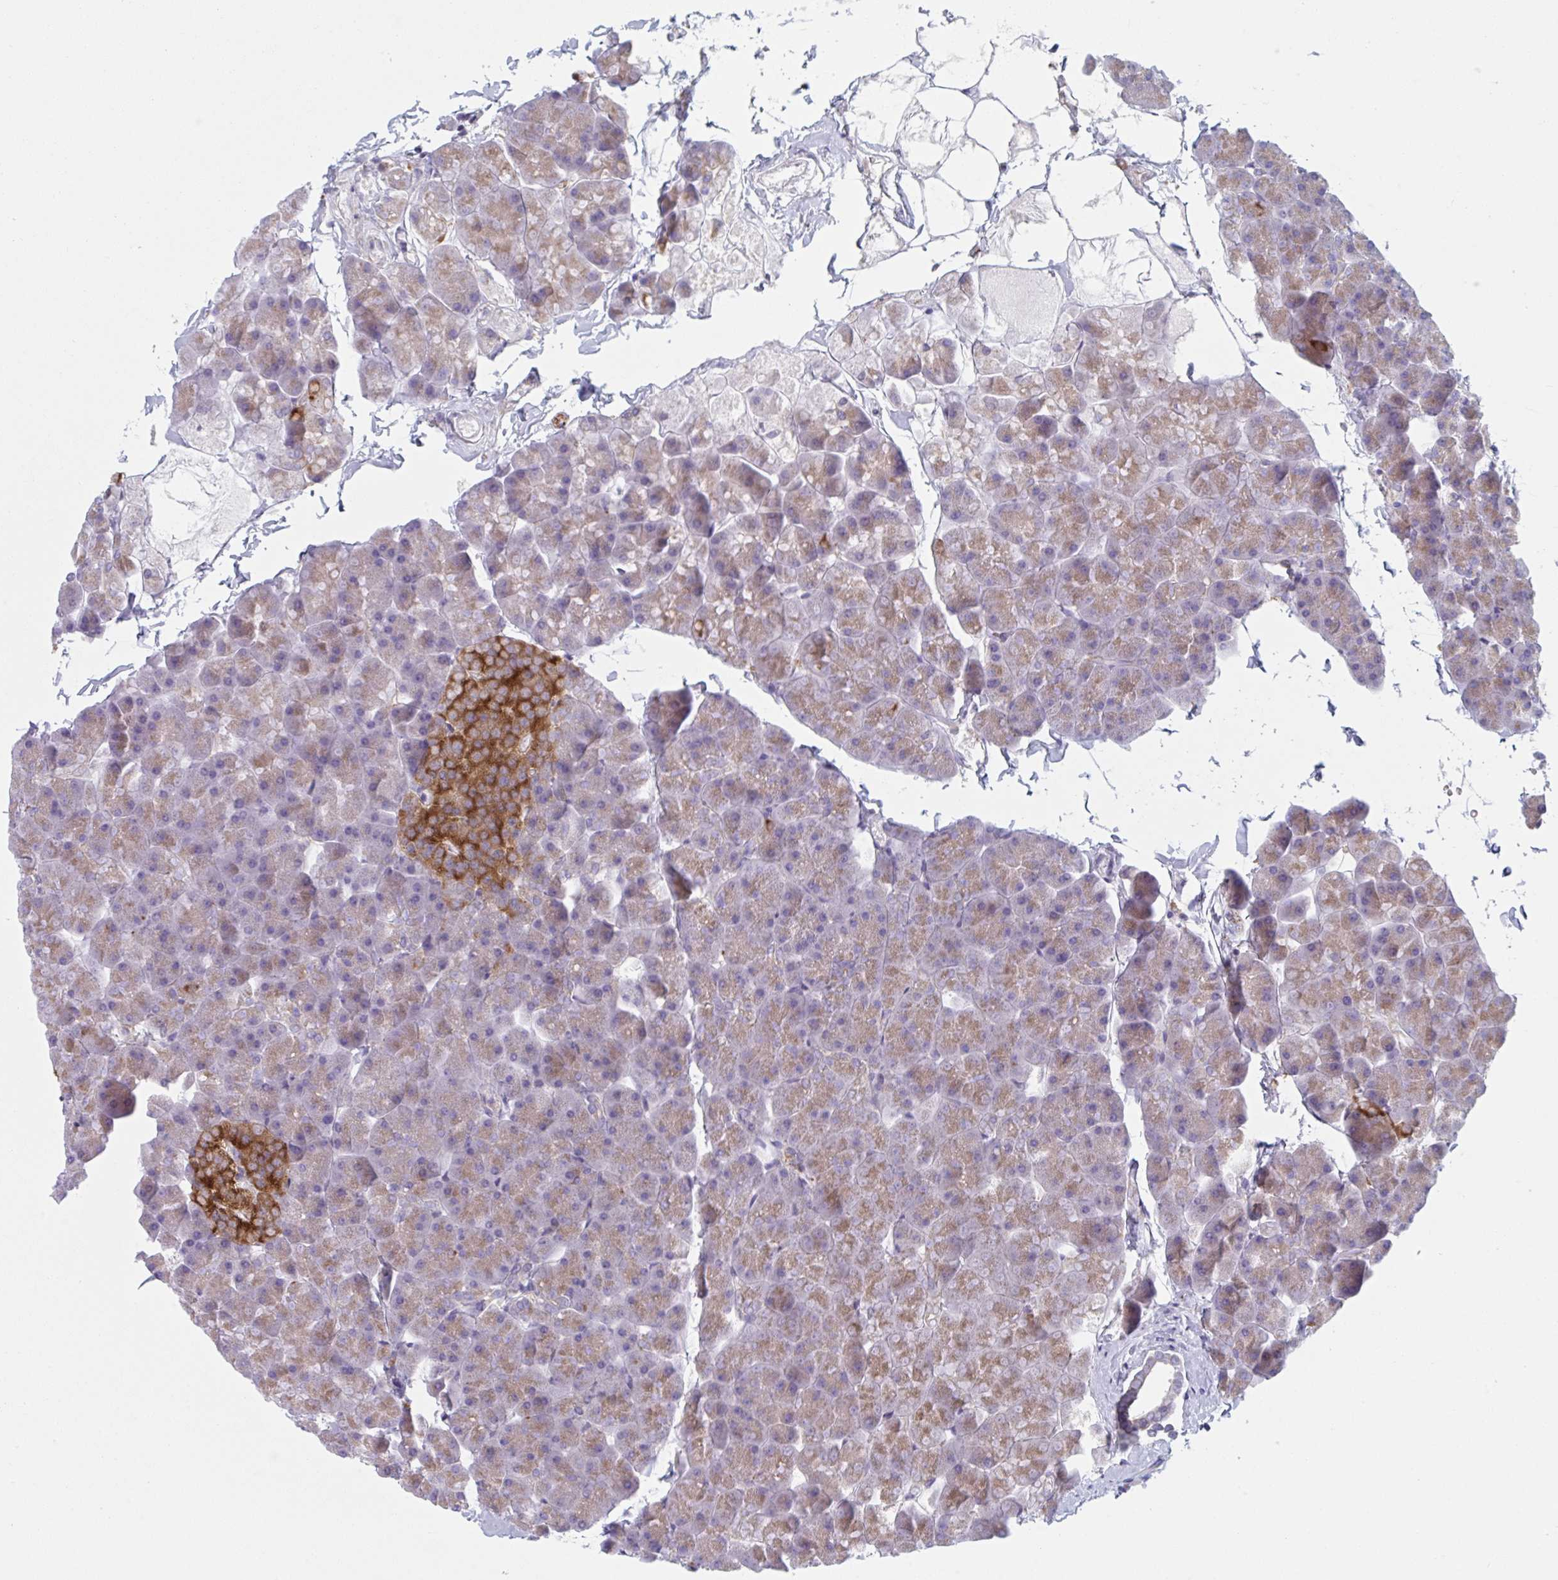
{"staining": {"intensity": "moderate", "quantity": "<25%", "location": "cytoplasmic/membranous"}, "tissue": "pancreas", "cell_type": "Exocrine glandular cells", "image_type": "normal", "snomed": [{"axis": "morphology", "description": "Normal tissue, NOS"}, {"axis": "topography", "description": "Pancreas"}], "caption": "Normal pancreas demonstrates moderate cytoplasmic/membranous expression in about <25% of exocrine glandular cells, visualized by immunohistochemistry.", "gene": "NIPSNAP1", "patient": {"sex": "male", "age": 35}}